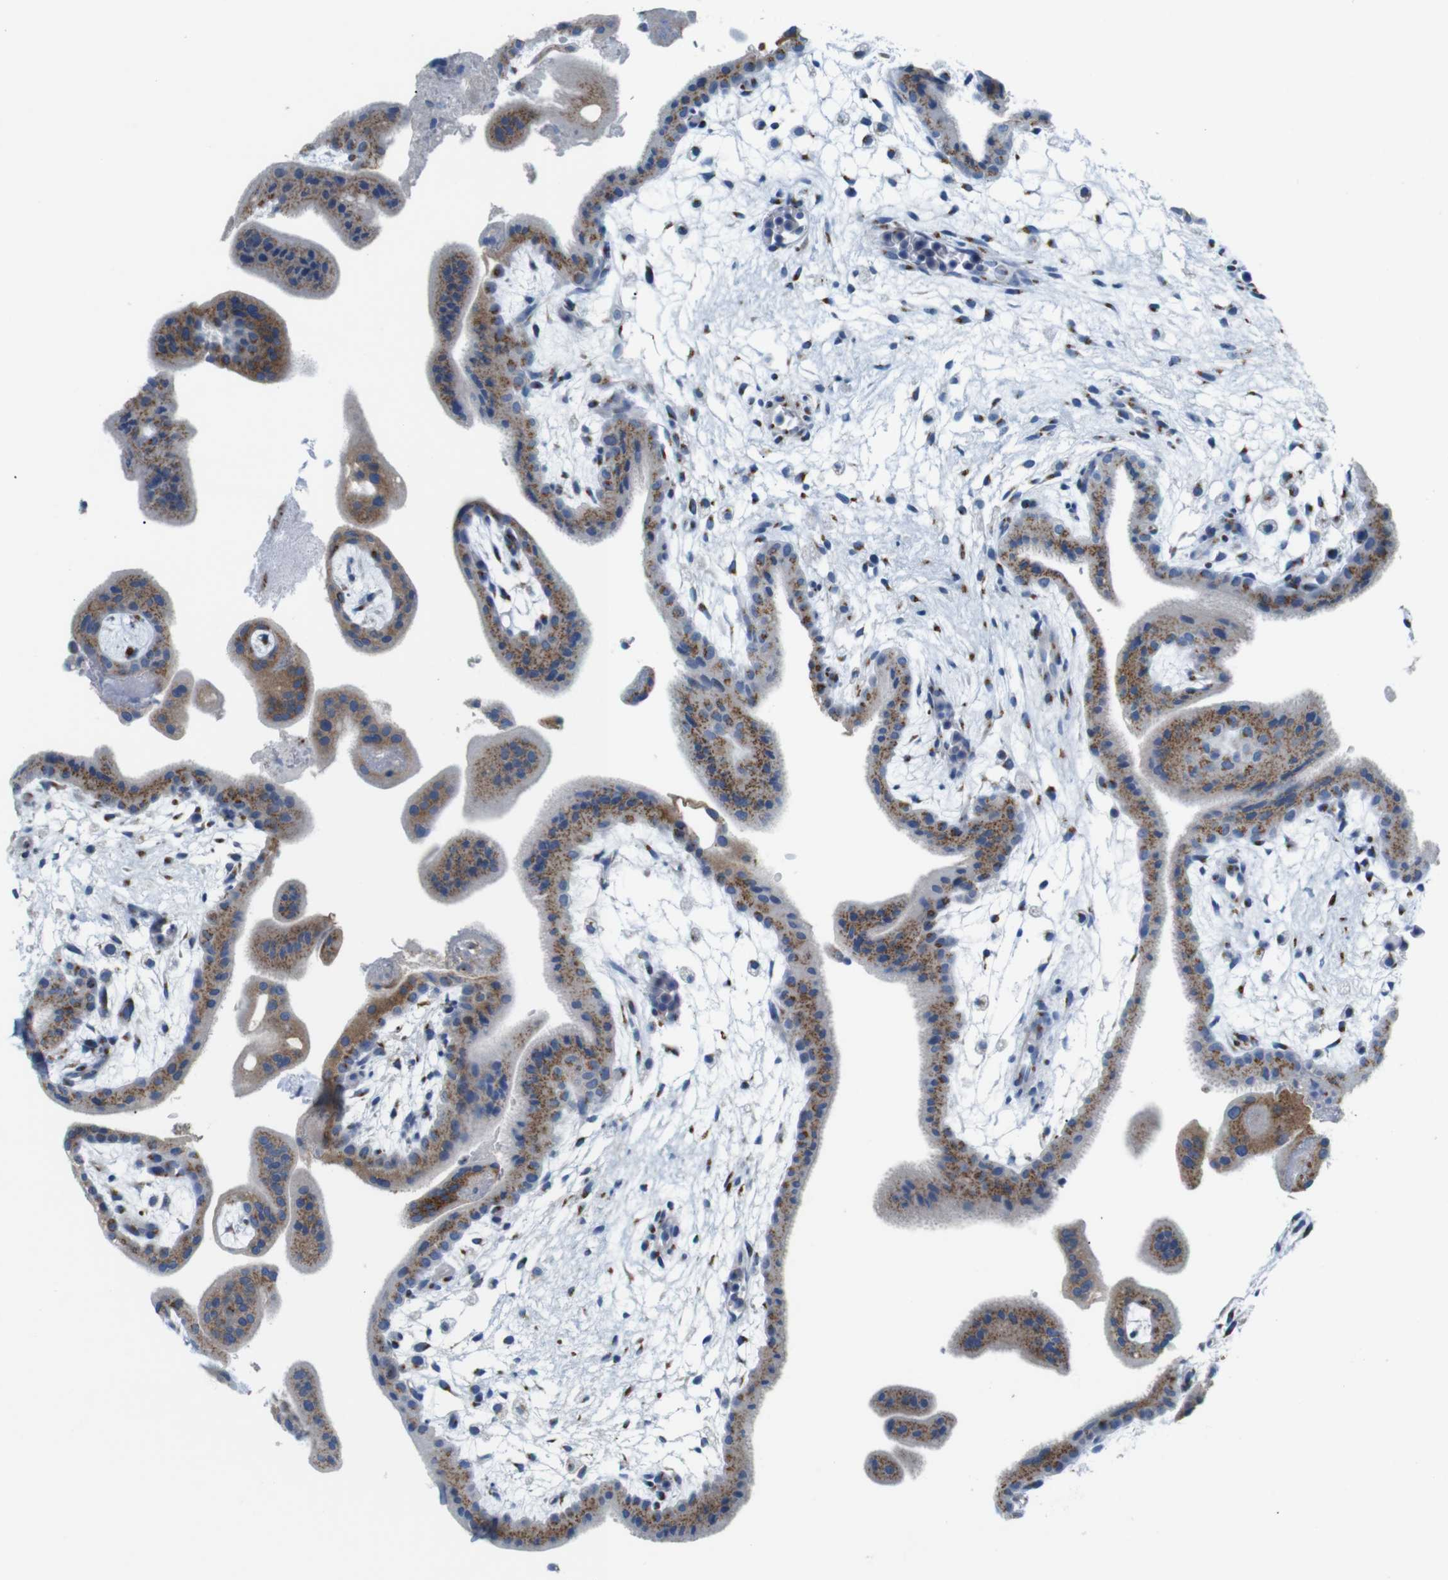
{"staining": {"intensity": "moderate", "quantity": ">75%", "location": "cytoplasmic/membranous"}, "tissue": "placenta", "cell_type": "Decidual cells", "image_type": "normal", "snomed": [{"axis": "morphology", "description": "Normal tissue, NOS"}, {"axis": "topography", "description": "Placenta"}], "caption": "Immunohistochemistry of normal human placenta demonstrates medium levels of moderate cytoplasmic/membranous expression in approximately >75% of decidual cells.", "gene": "GOLGA2", "patient": {"sex": "female", "age": 35}}